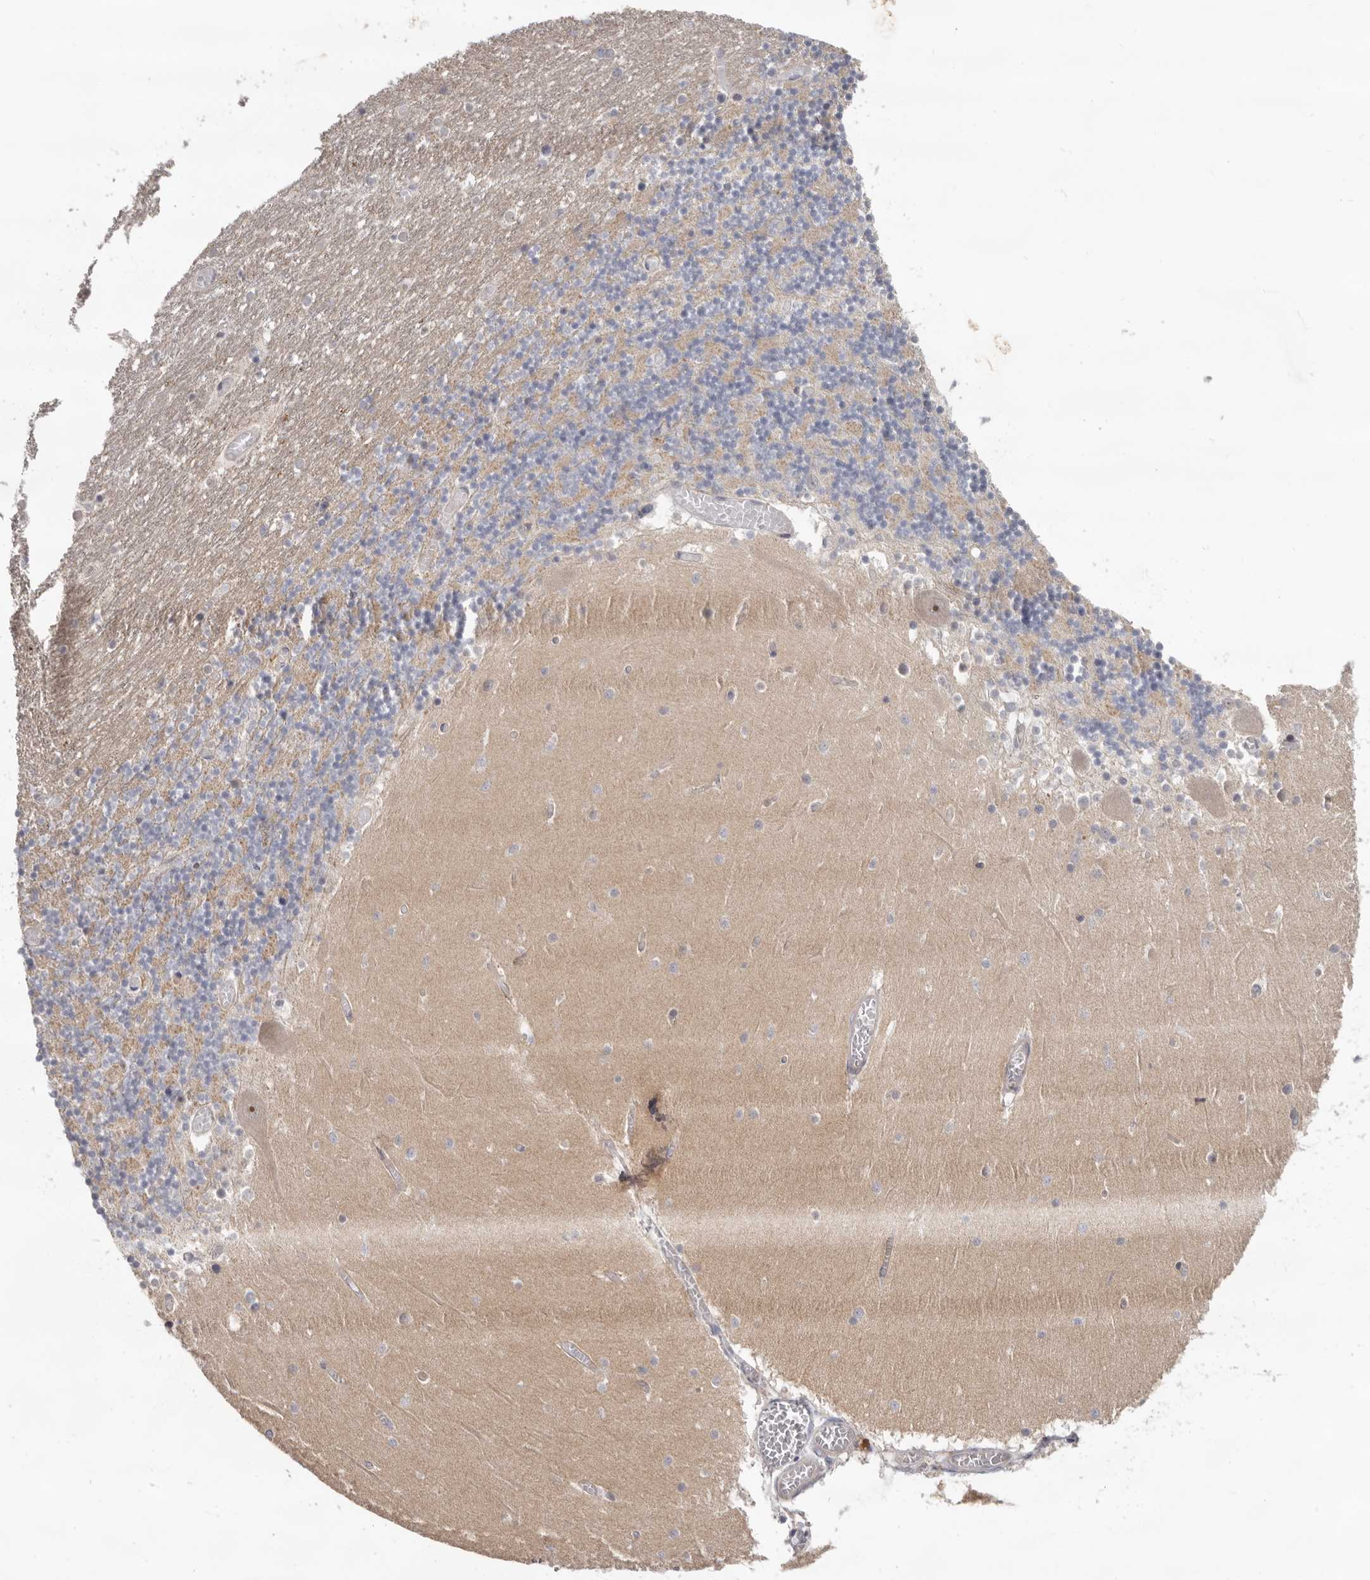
{"staining": {"intensity": "moderate", "quantity": "25%-75%", "location": "cytoplasmic/membranous"}, "tissue": "cerebellum", "cell_type": "Cells in granular layer", "image_type": "normal", "snomed": [{"axis": "morphology", "description": "Normal tissue, NOS"}, {"axis": "topography", "description": "Cerebellum"}], "caption": "Benign cerebellum was stained to show a protein in brown. There is medium levels of moderate cytoplasmic/membranous staining in approximately 25%-75% of cells in granular layer. (IHC, brightfield microscopy, high magnification).", "gene": "HINT3", "patient": {"sex": "female", "age": 28}}